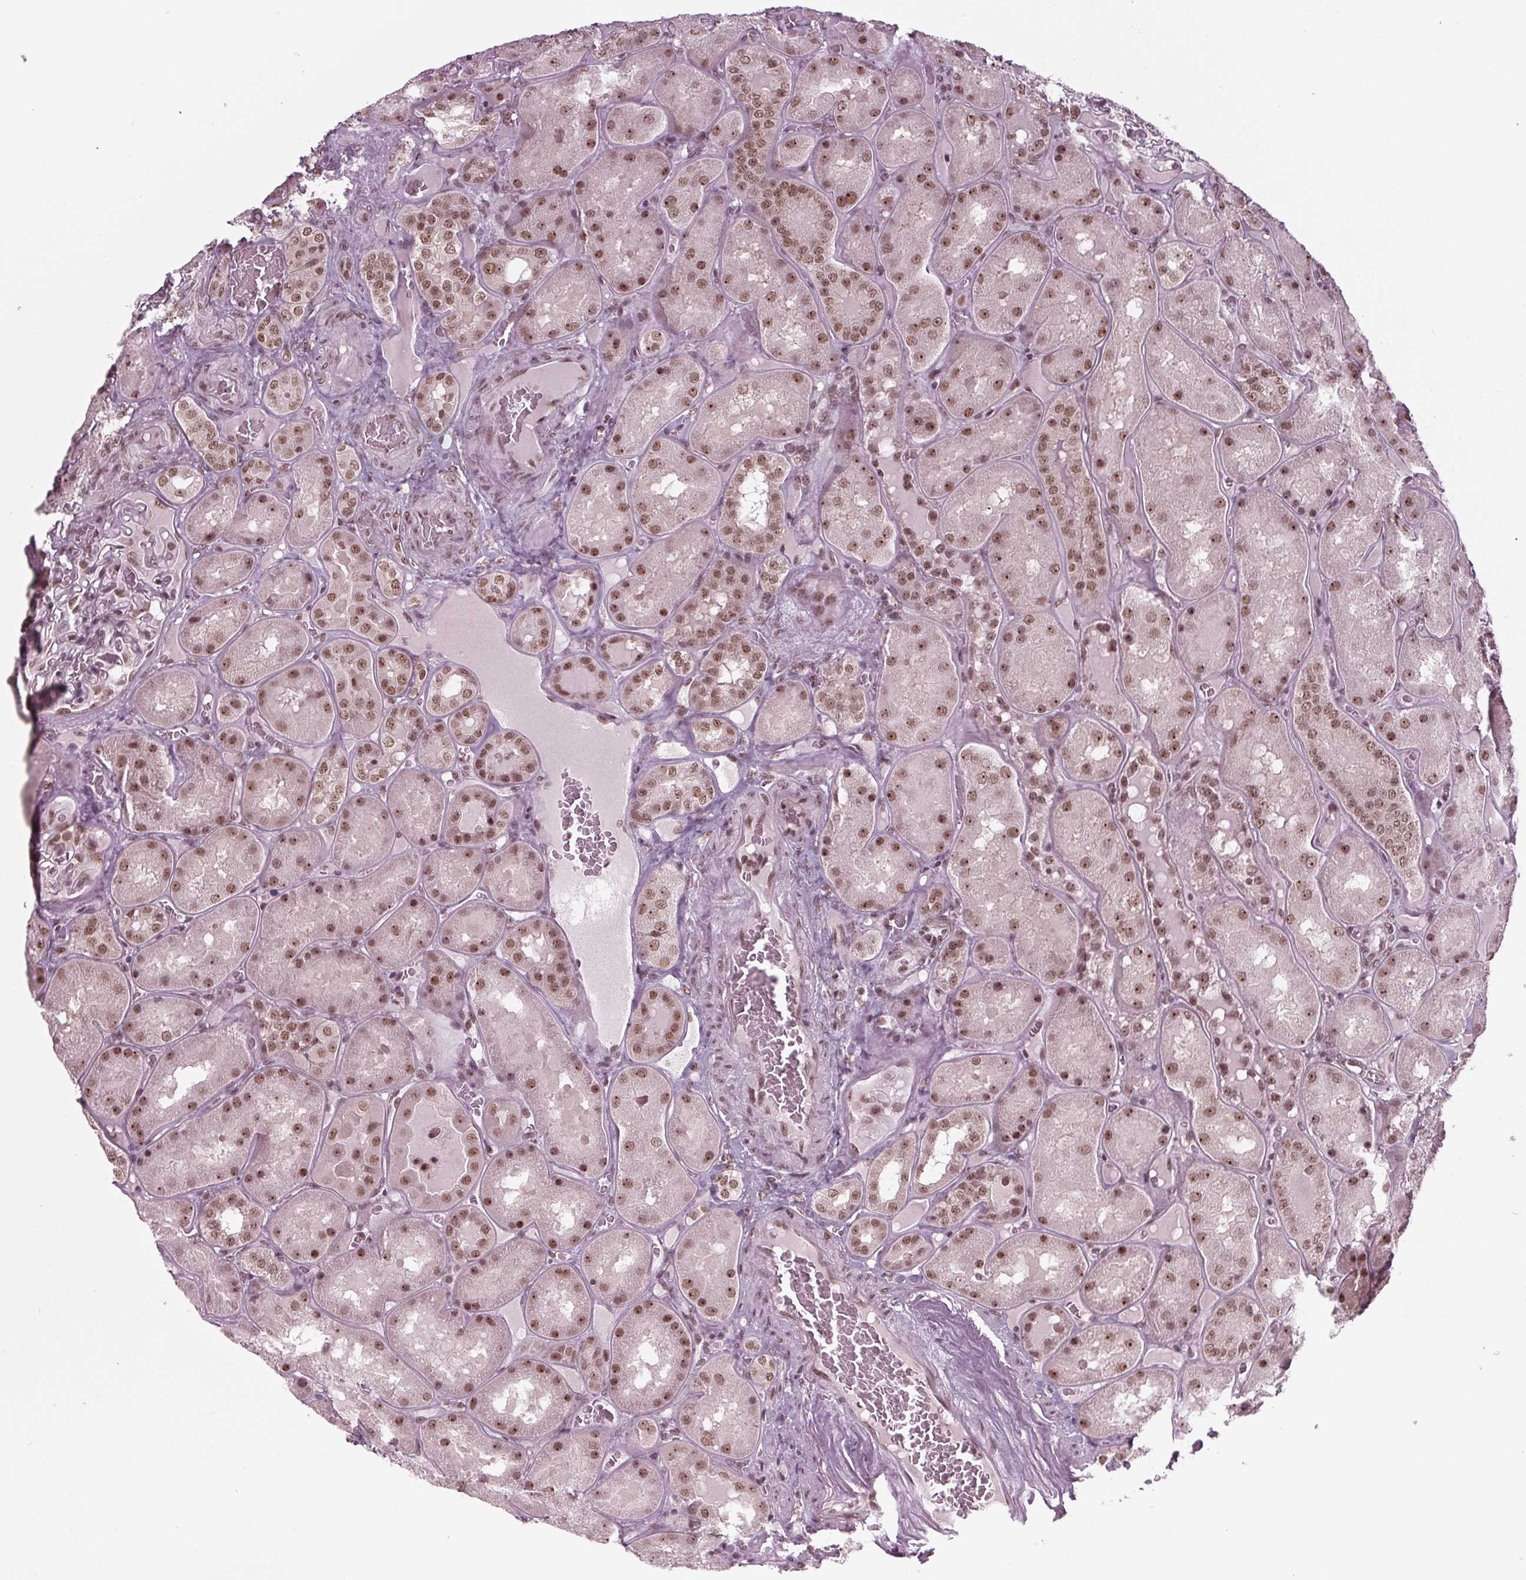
{"staining": {"intensity": "moderate", "quantity": ">75%", "location": "nuclear"}, "tissue": "kidney", "cell_type": "Cells in glomeruli", "image_type": "normal", "snomed": [{"axis": "morphology", "description": "Normal tissue, NOS"}, {"axis": "topography", "description": "Kidney"}], "caption": "Moderate nuclear protein positivity is seen in approximately >75% of cells in glomeruli in kidney. The protein is stained brown, and the nuclei are stained in blue (DAB (3,3'-diaminobenzidine) IHC with brightfield microscopy, high magnification).", "gene": "DDX41", "patient": {"sex": "male", "age": 73}}